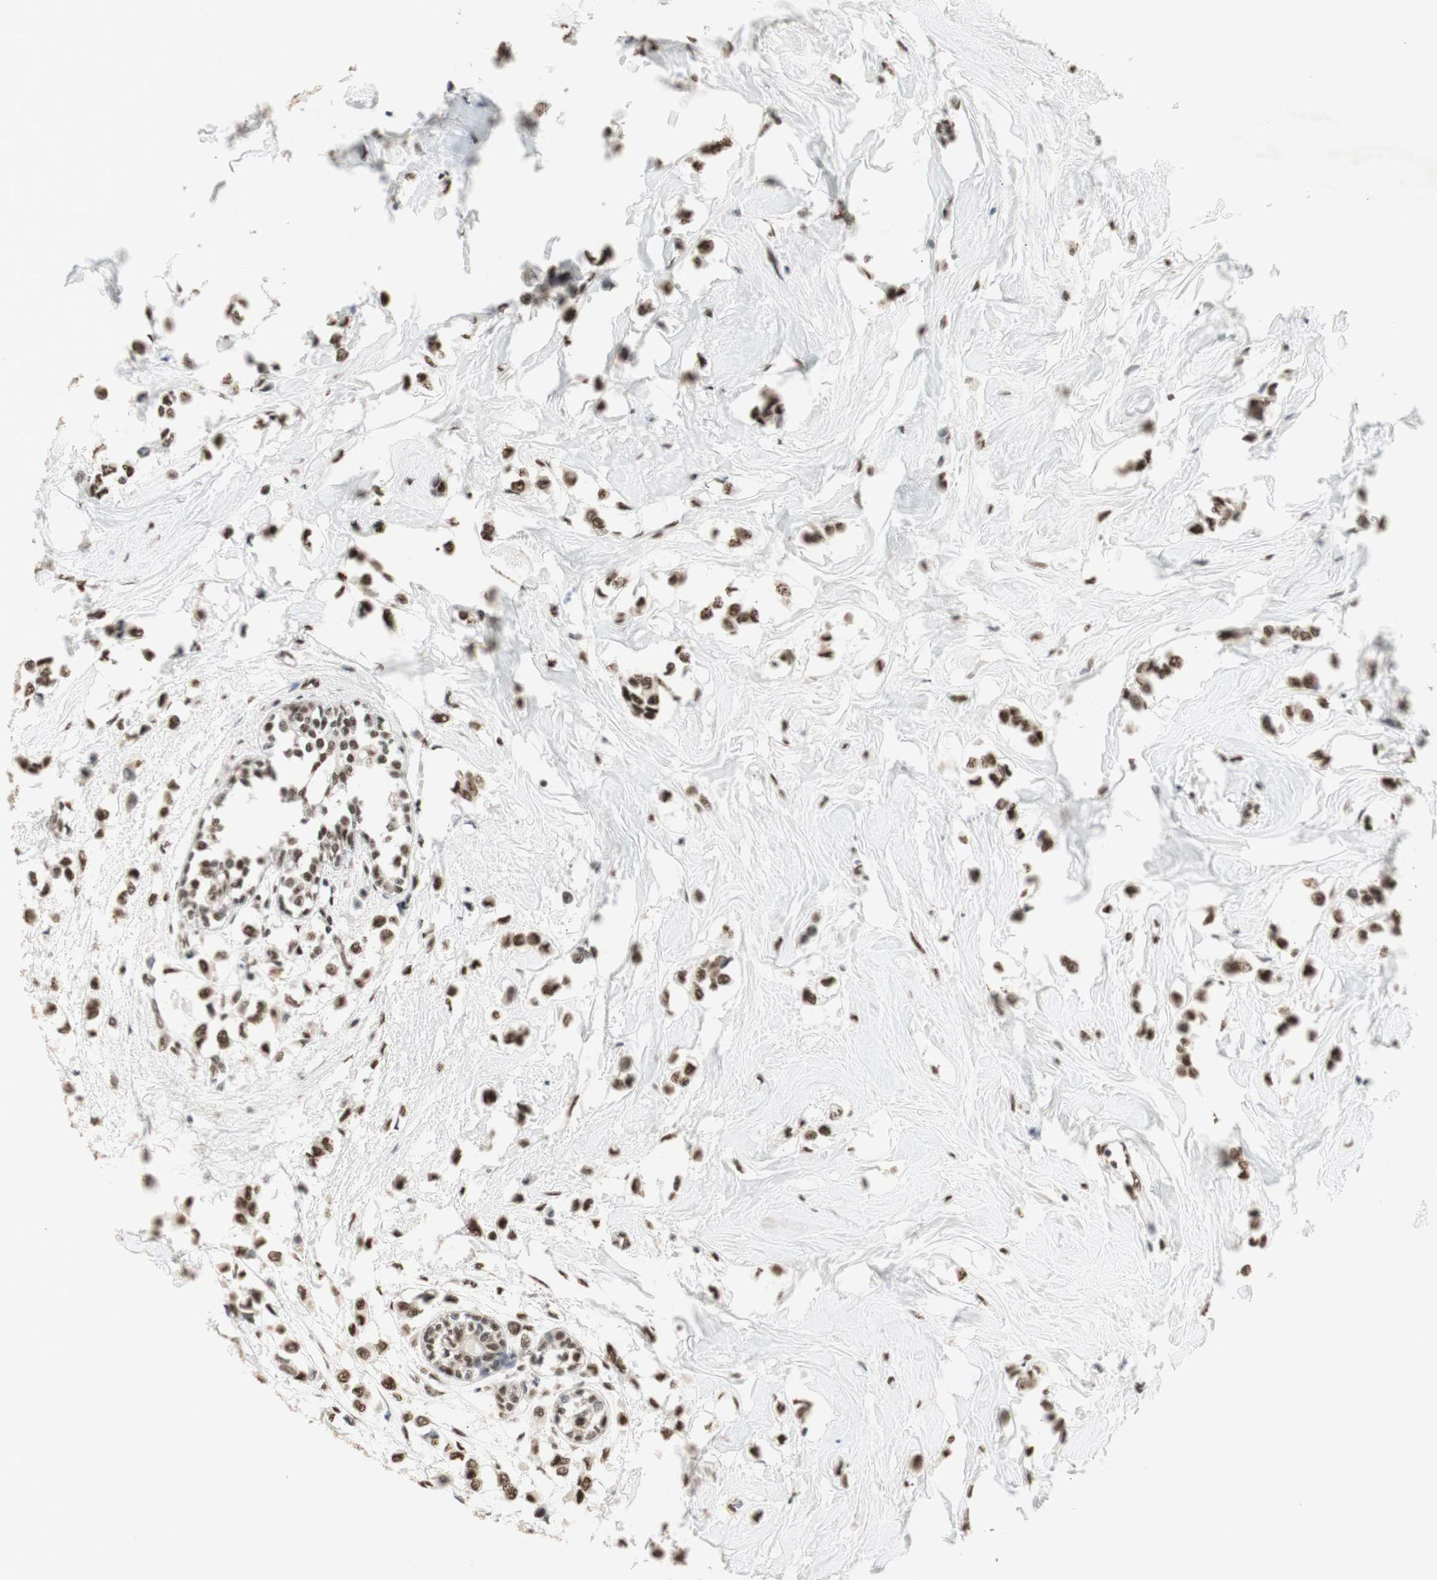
{"staining": {"intensity": "moderate", "quantity": ">75%", "location": "nuclear"}, "tissue": "breast cancer", "cell_type": "Tumor cells", "image_type": "cancer", "snomed": [{"axis": "morphology", "description": "Lobular carcinoma"}, {"axis": "topography", "description": "Breast"}], "caption": "Protein staining of lobular carcinoma (breast) tissue reveals moderate nuclear expression in about >75% of tumor cells.", "gene": "SNRPB", "patient": {"sex": "female", "age": 51}}